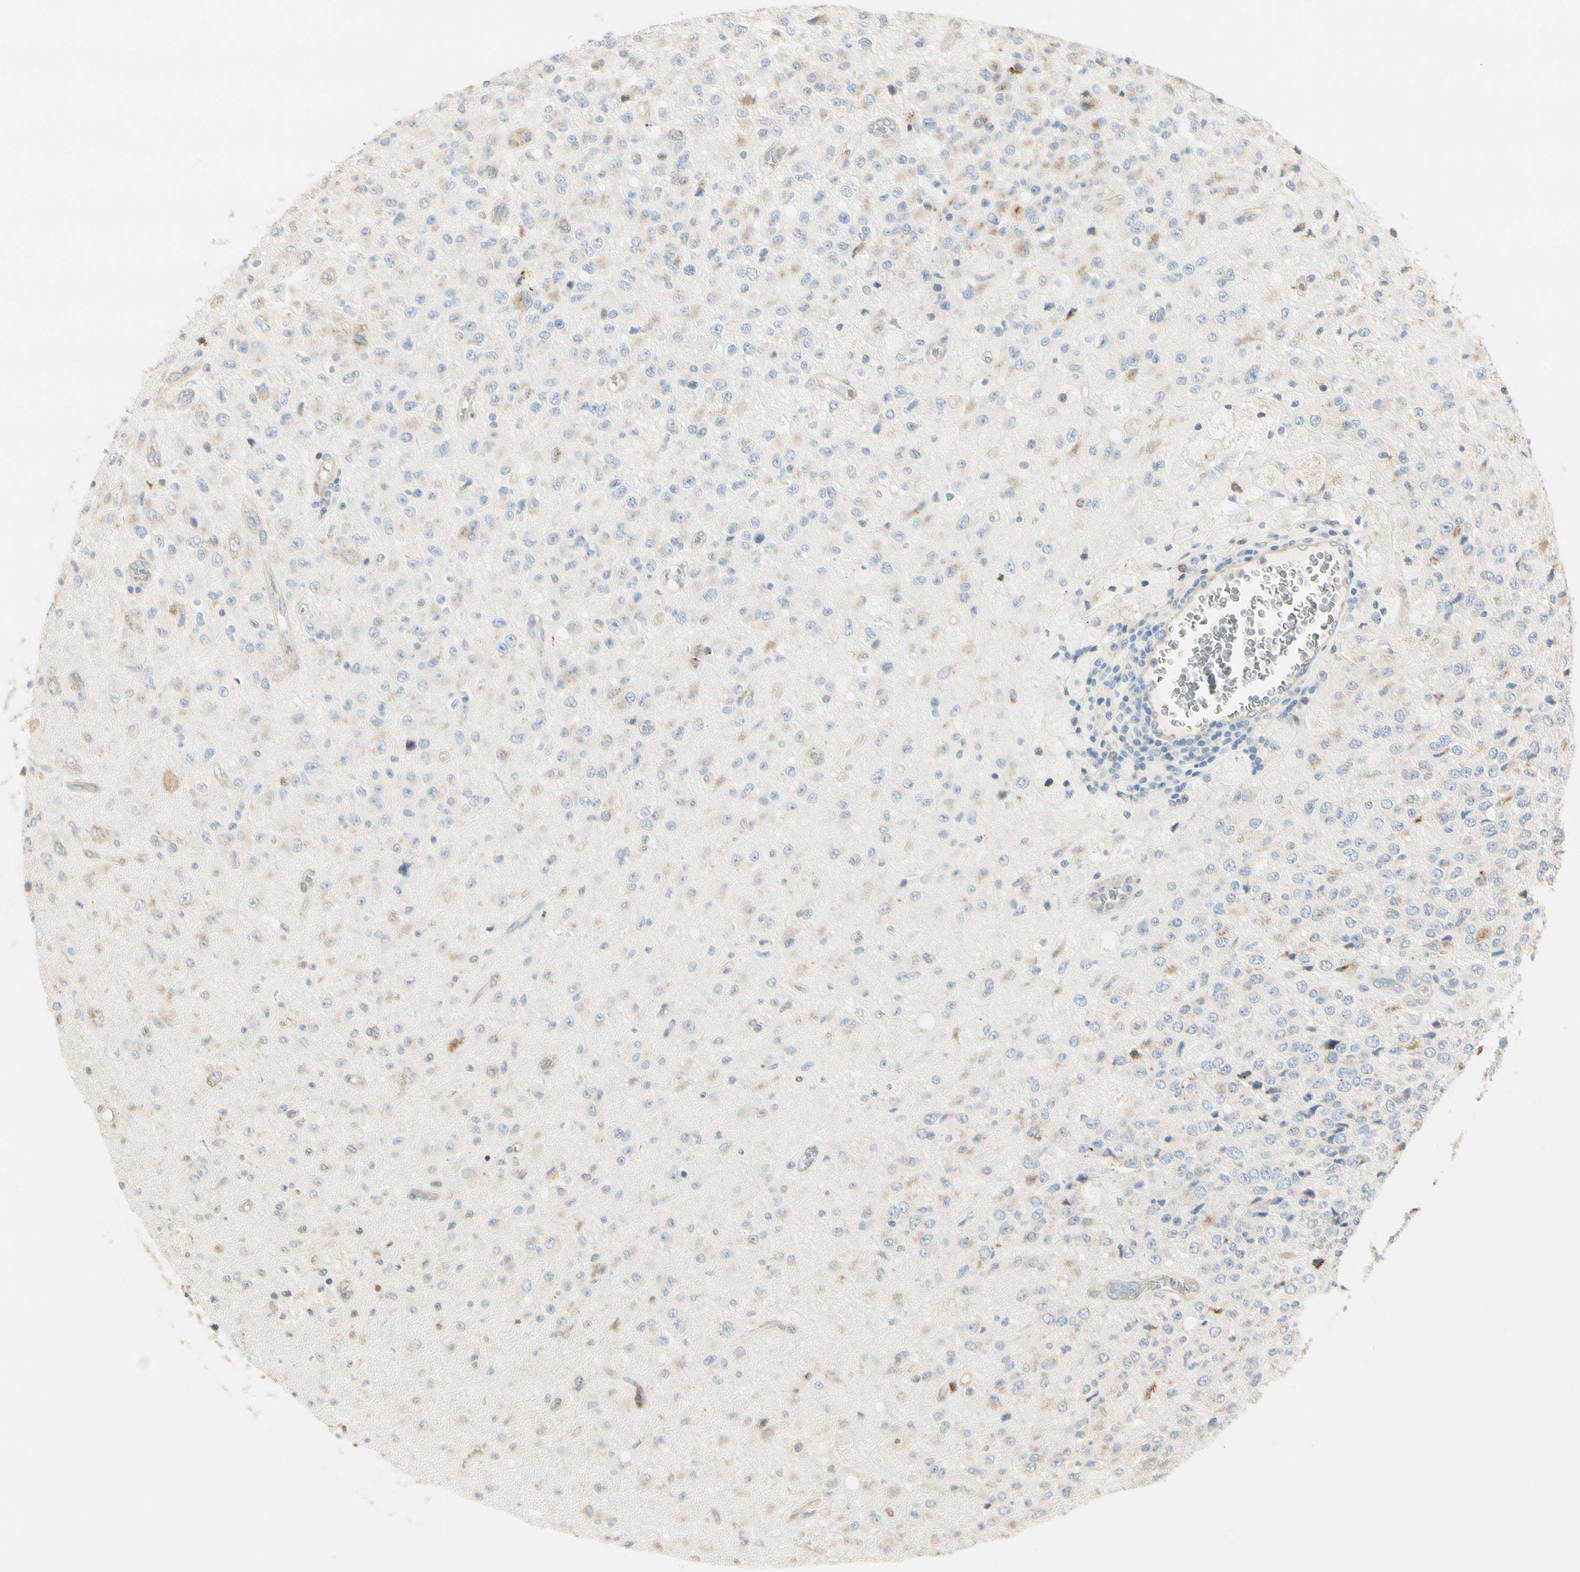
{"staining": {"intensity": "weak", "quantity": "<25%", "location": "cytoplasmic/membranous"}, "tissue": "glioma", "cell_type": "Tumor cells", "image_type": "cancer", "snomed": [{"axis": "morphology", "description": "Glioma, malignant, High grade"}, {"axis": "topography", "description": "pancreas cauda"}], "caption": "DAB (3,3'-diaminobenzidine) immunohistochemical staining of human glioma displays no significant positivity in tumor cells.", "gene": "NUCB2", "patient": {"sex": "male", "age": 60}}